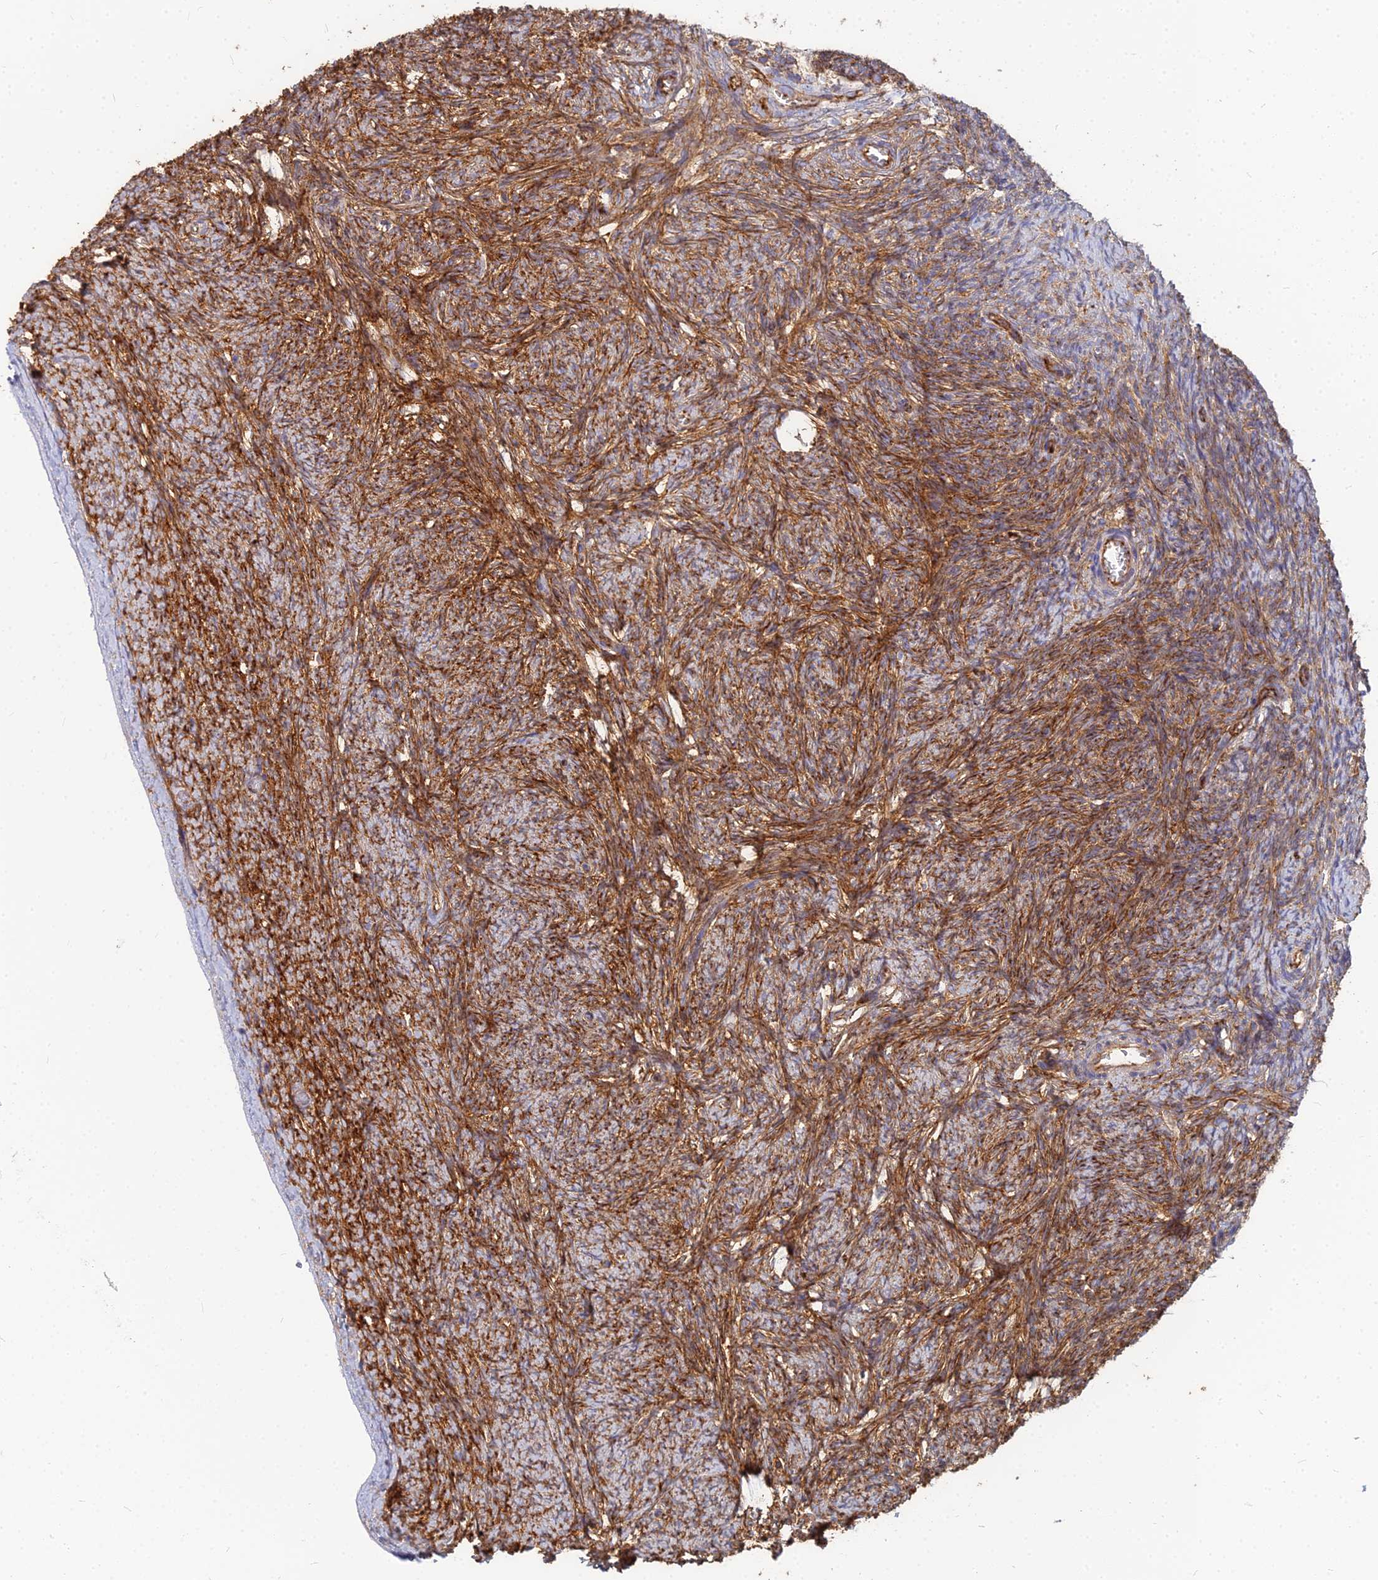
{"staining": {"intensity": "moderate", "quantity": ">75%", "location": "cytoplasmic/membranous"}, "tissue": "ovary", "cell_type": "Follicle cells", "image_type": "normal", "snomed": [{"axis": "morphology", "description": "Normal tissue, NOS"}, {"axis": "topography", "description": "Ovary"}], "caption": "DAB immunohistochemical staining of normal human ovary exhibits moderate cytoplasmic/membranous protein positivity in approximately >75% of follicle cells. The protein is shown in brown color, while the nuclei are stained blue.", "gene": "VAT1", "patient": {"sex": "female", "age": 44}}